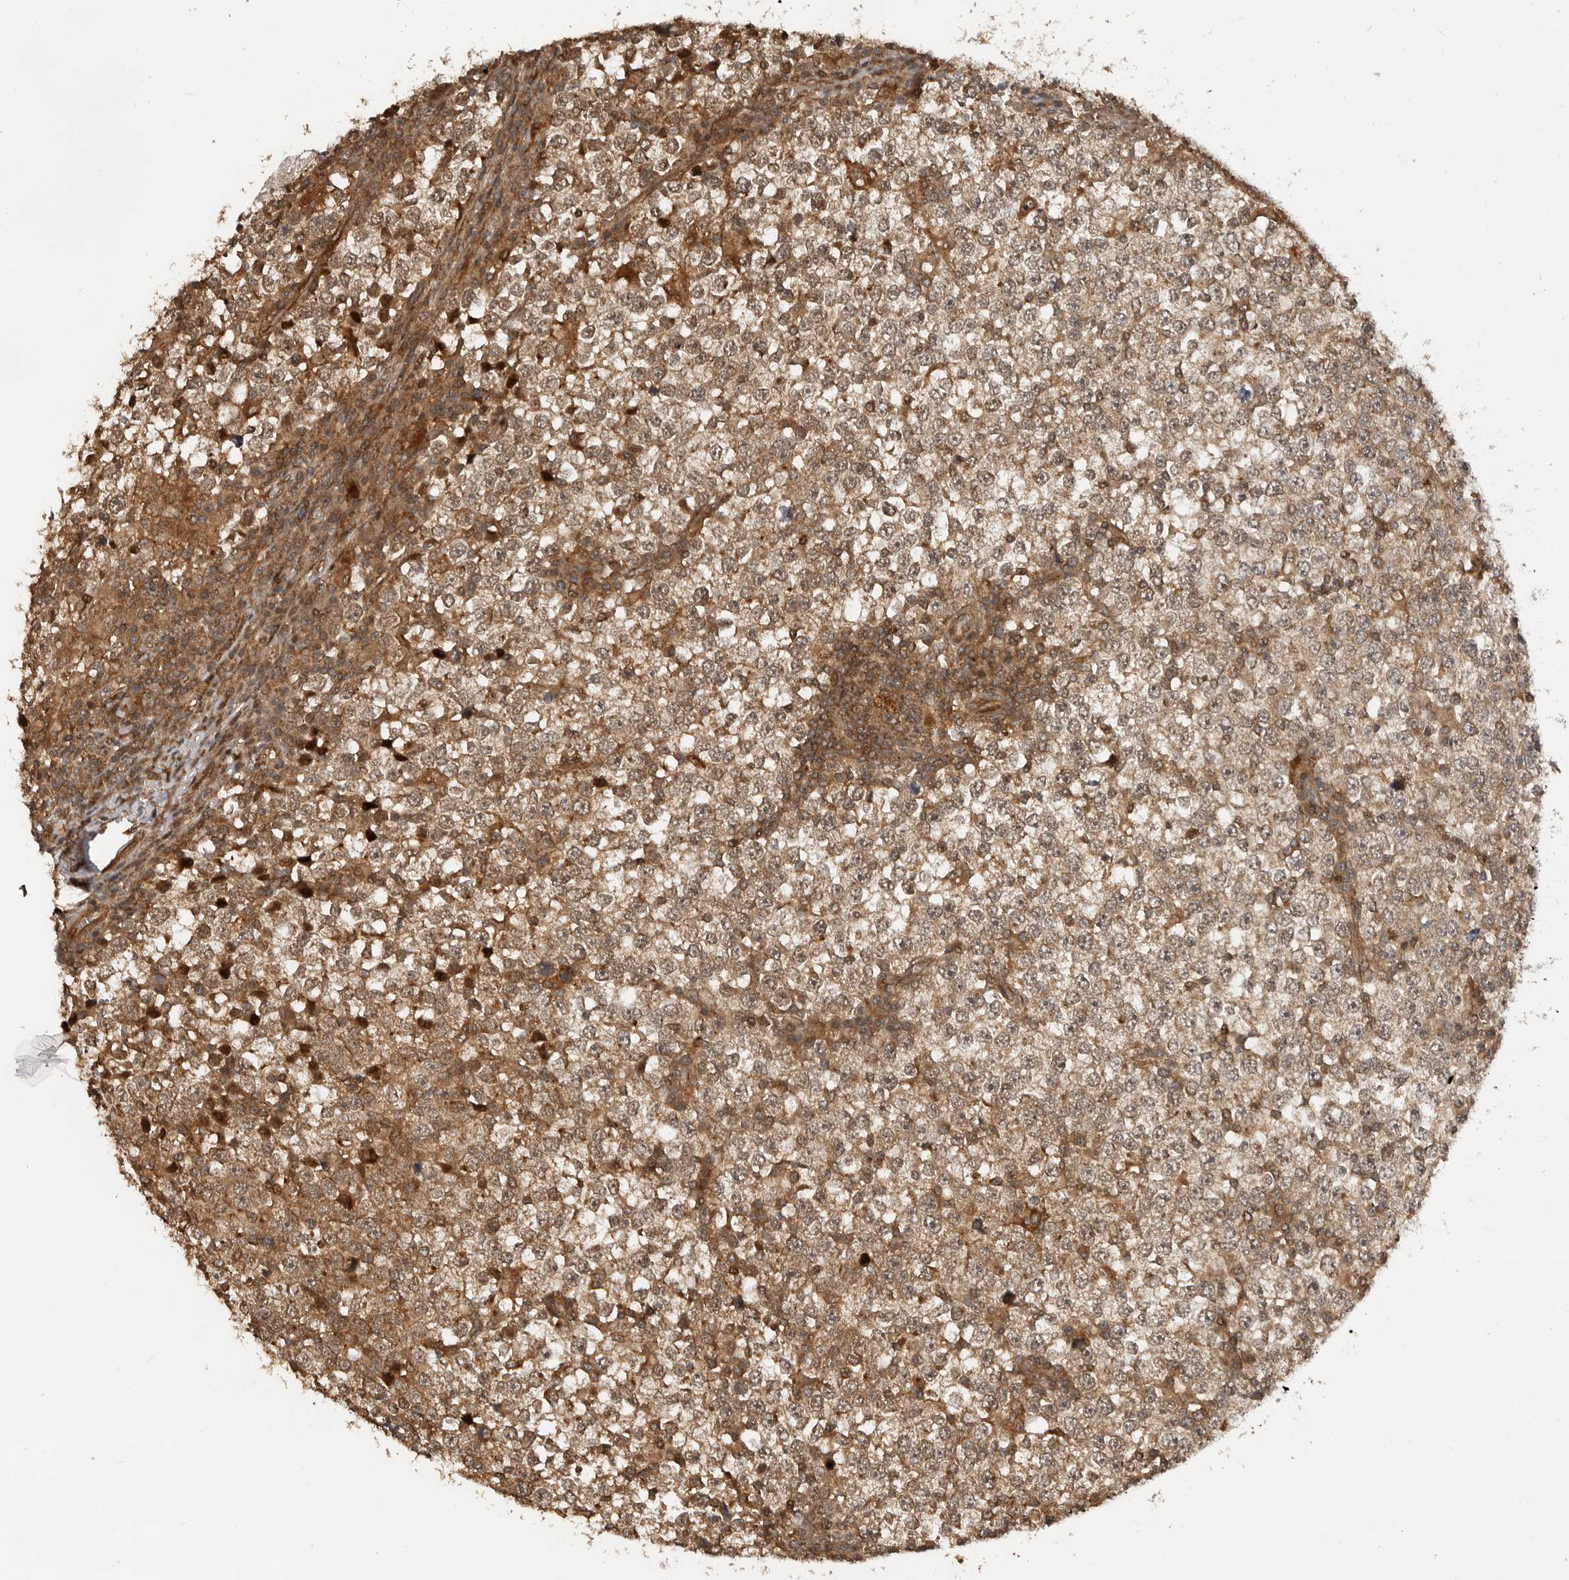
{"staining": {"intensity": "moderate", "quantity": ">75%", "location": "cytoplasmic/membranous"}, "tissue": "testis cancer", "cell_type": "Tumor cells", "image_type": "cancer", "snomed": [{"axis": "morphology", "description": "Seminoma, NOS"}, {"axis": "topography", "description": "Testis"}], "caption": "Testis seminoma stained with DAB immunohistochemistry (IHC) exhibits medium levels of moderate cytoplasmic/membranous positivity in about >75% of tumor cells. (DAB (3,3'-diaminobenzidine) = brown stain, brightfield microscopy at high magnification).", "gene": "ADPRS", "patient": {"sex": "male", "age": 65}}